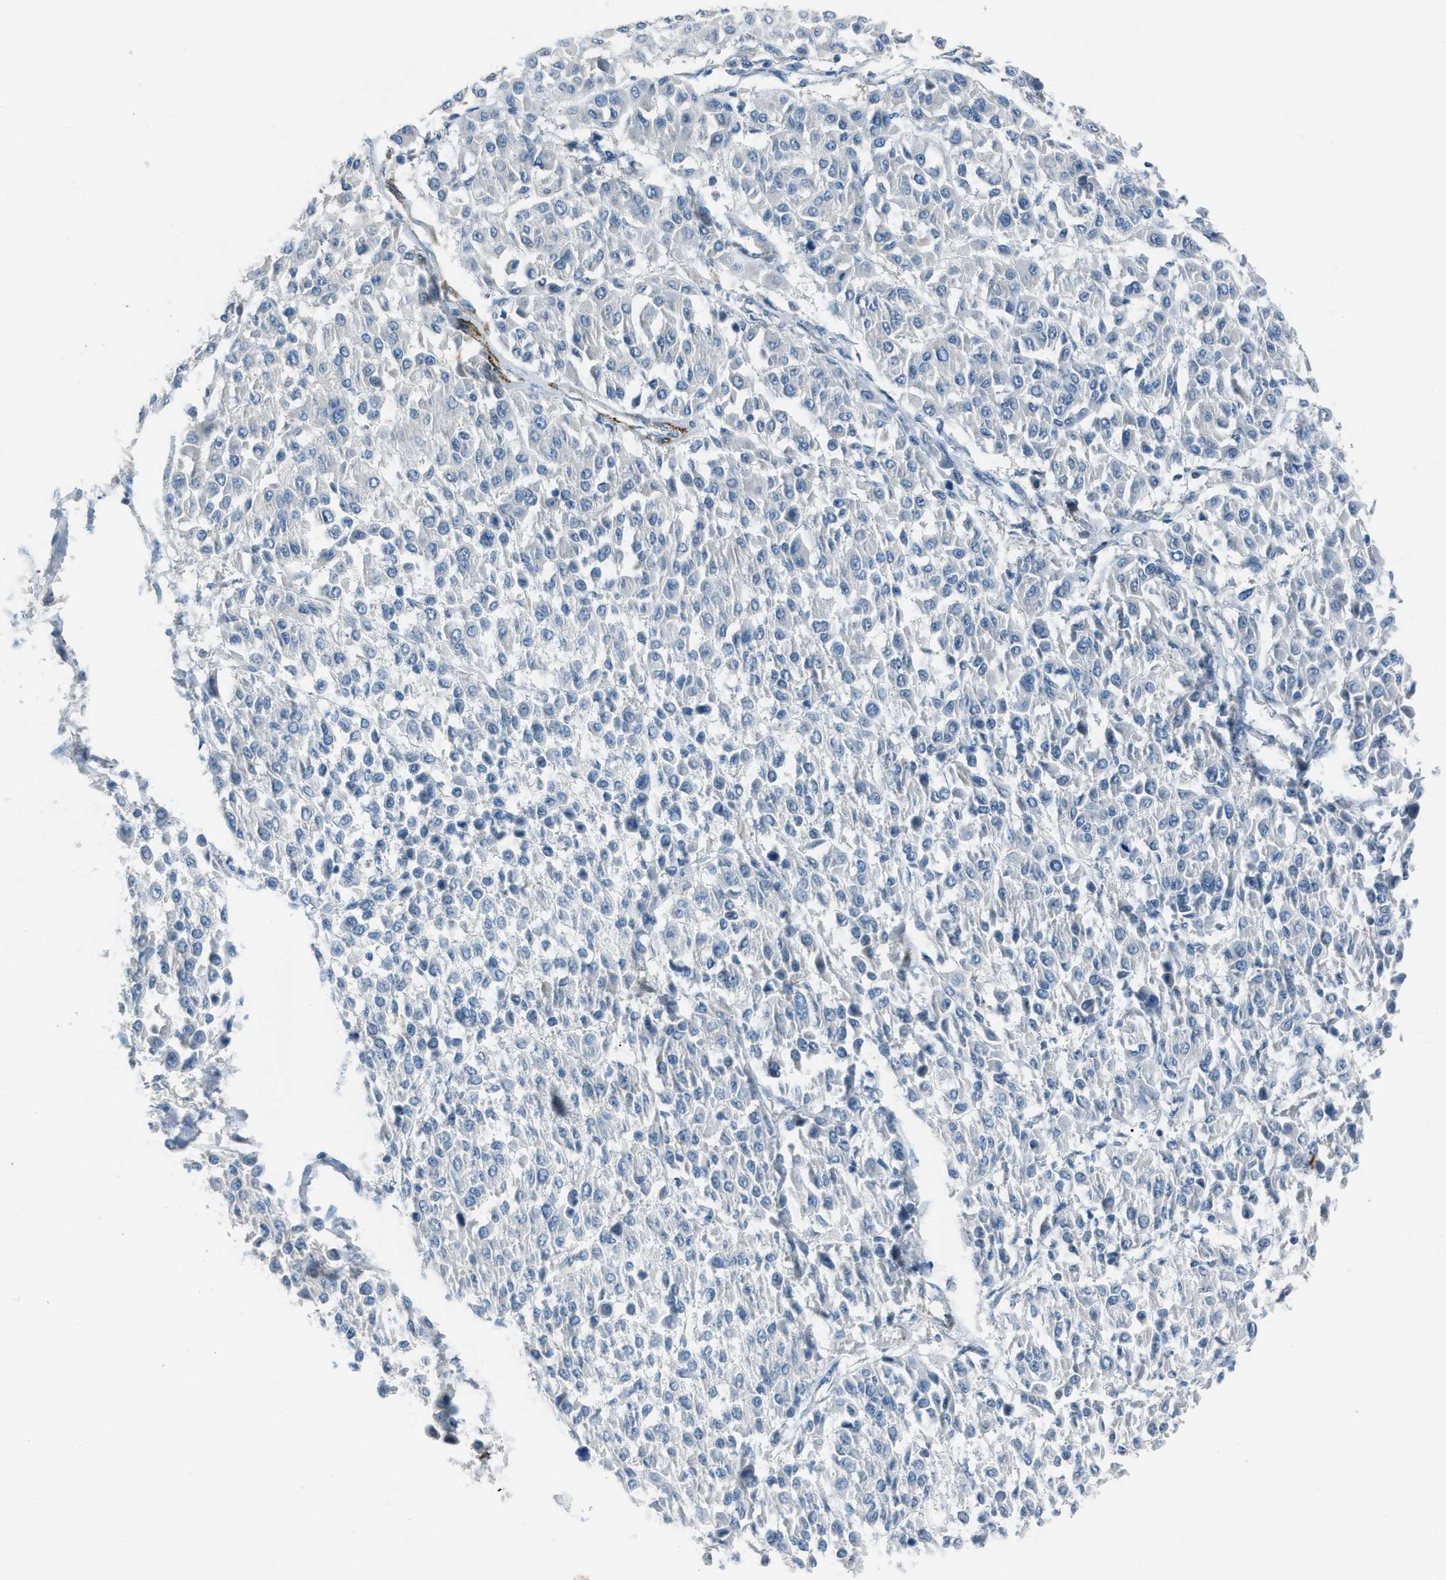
{"staining": {"intensity": "negative", "quantity": "none", "location": "none"}, "tissue": "melanoma", "cell_type": "Tumor cells", "image_type": "cancer", "snomed": [{"axis": "morphology", "description": "Malignant melanoma, Metastatic site"}, {"axis": "topography", "description": "Soft tissue"}], "caption": "This is an IHC micrograph of malignant melanoma (metastatic site). There is no staining in tumor cells.", "gene": "SLC22A15", "patient": {"sex": "male", "age": 41}}